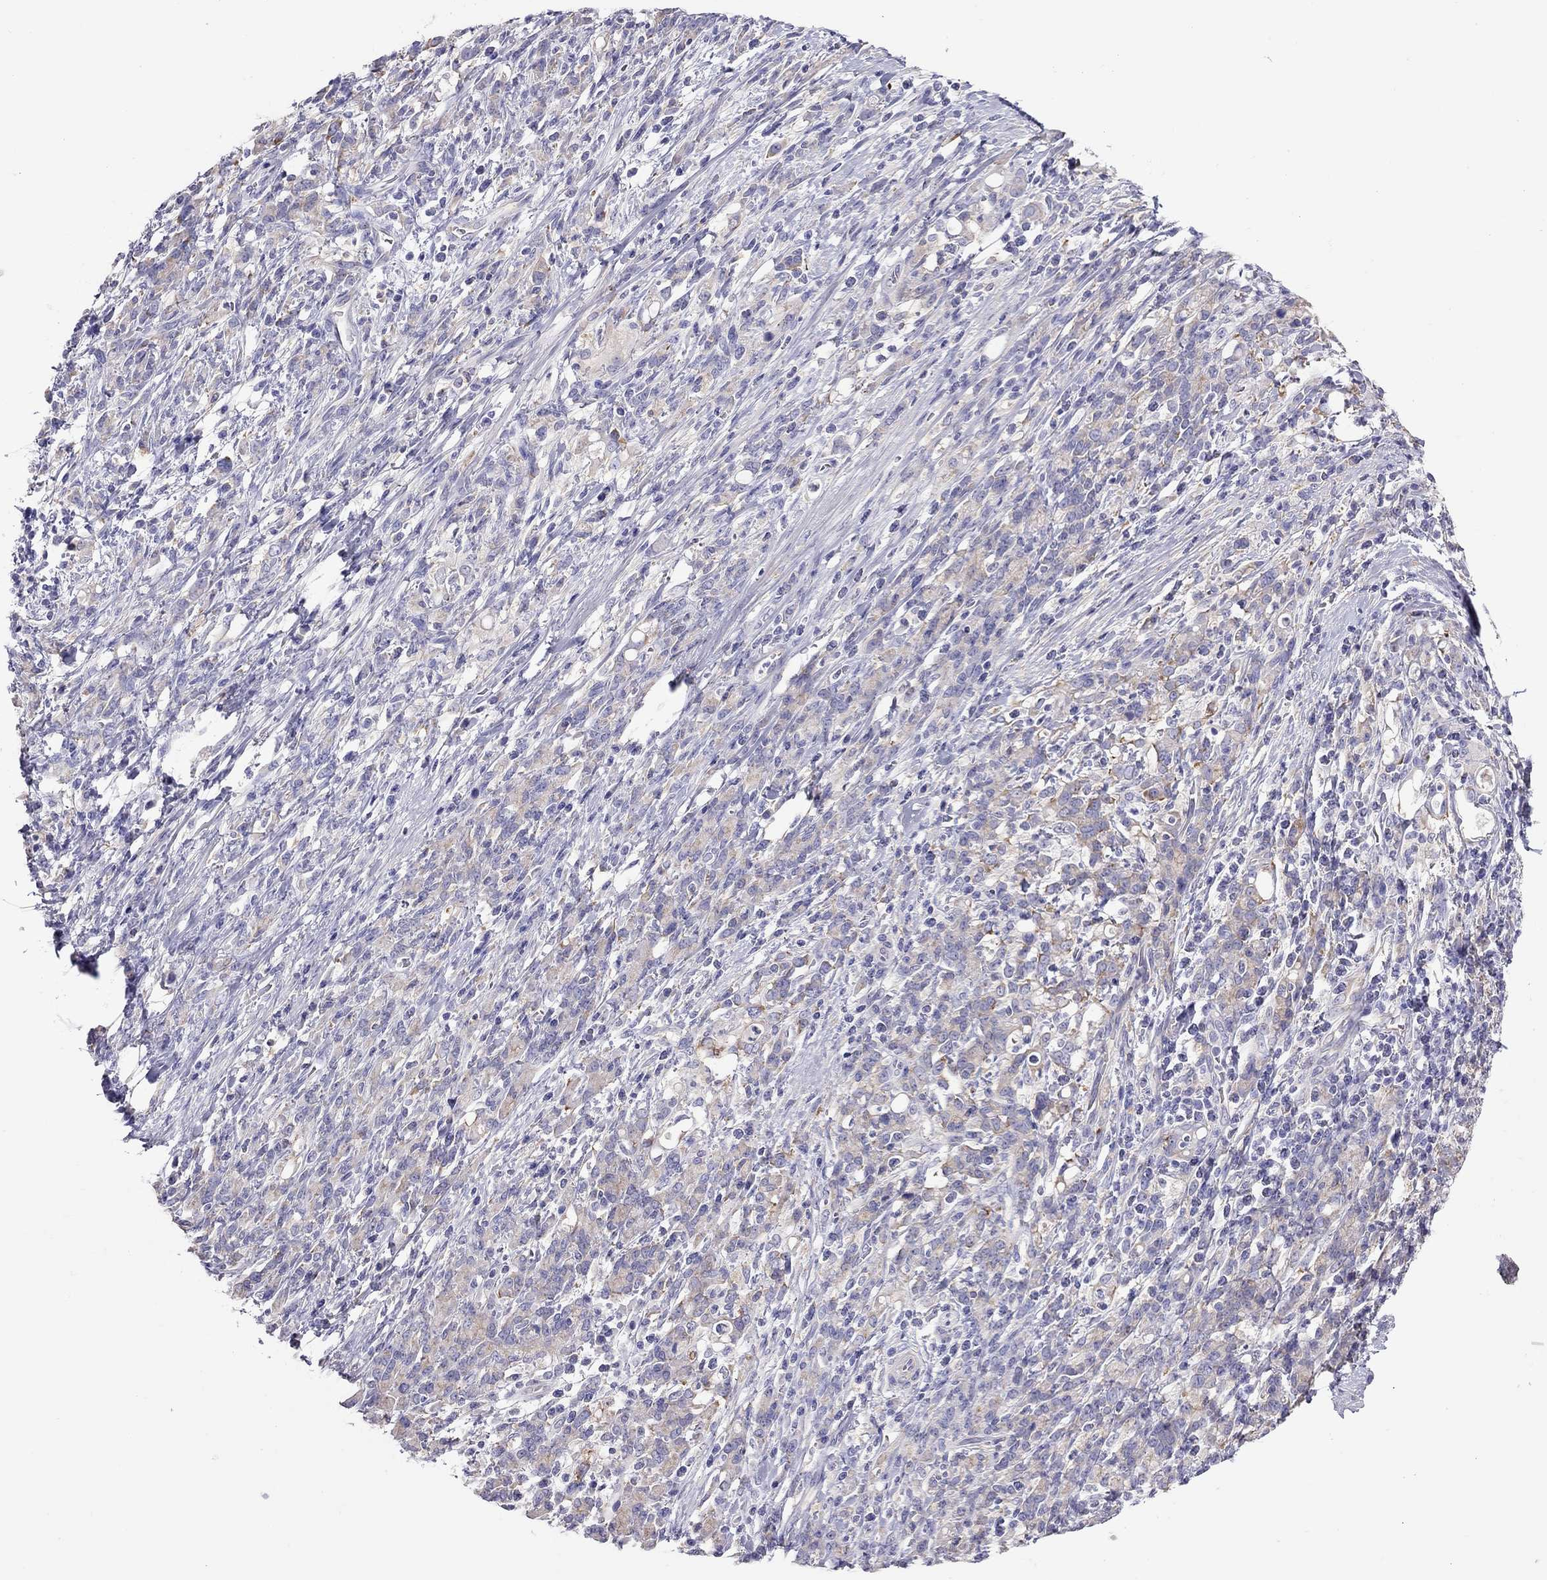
{"staining": {"intensity": "weak", "quantity": "25%-75%", "location": "cytoplasmic/membranous"}, "tissue": "stomach cancer", "cell_type": "Tumor cells", "image_type": "cancer", "snomed": [{"axis": "morphology", "description": "Adenocarcinoma, NOS"}, {"axis": "topography", "description": "Stomach"}], "caption": "Immunohistochemical staining of adenocarcinoma (stomach) displays weak cytoplasmic/membranous protein staining in approximately 25%-75% of tumor cells.", "gene": "ALOX15B", "patient": {"sex": "female", "age": 57}}